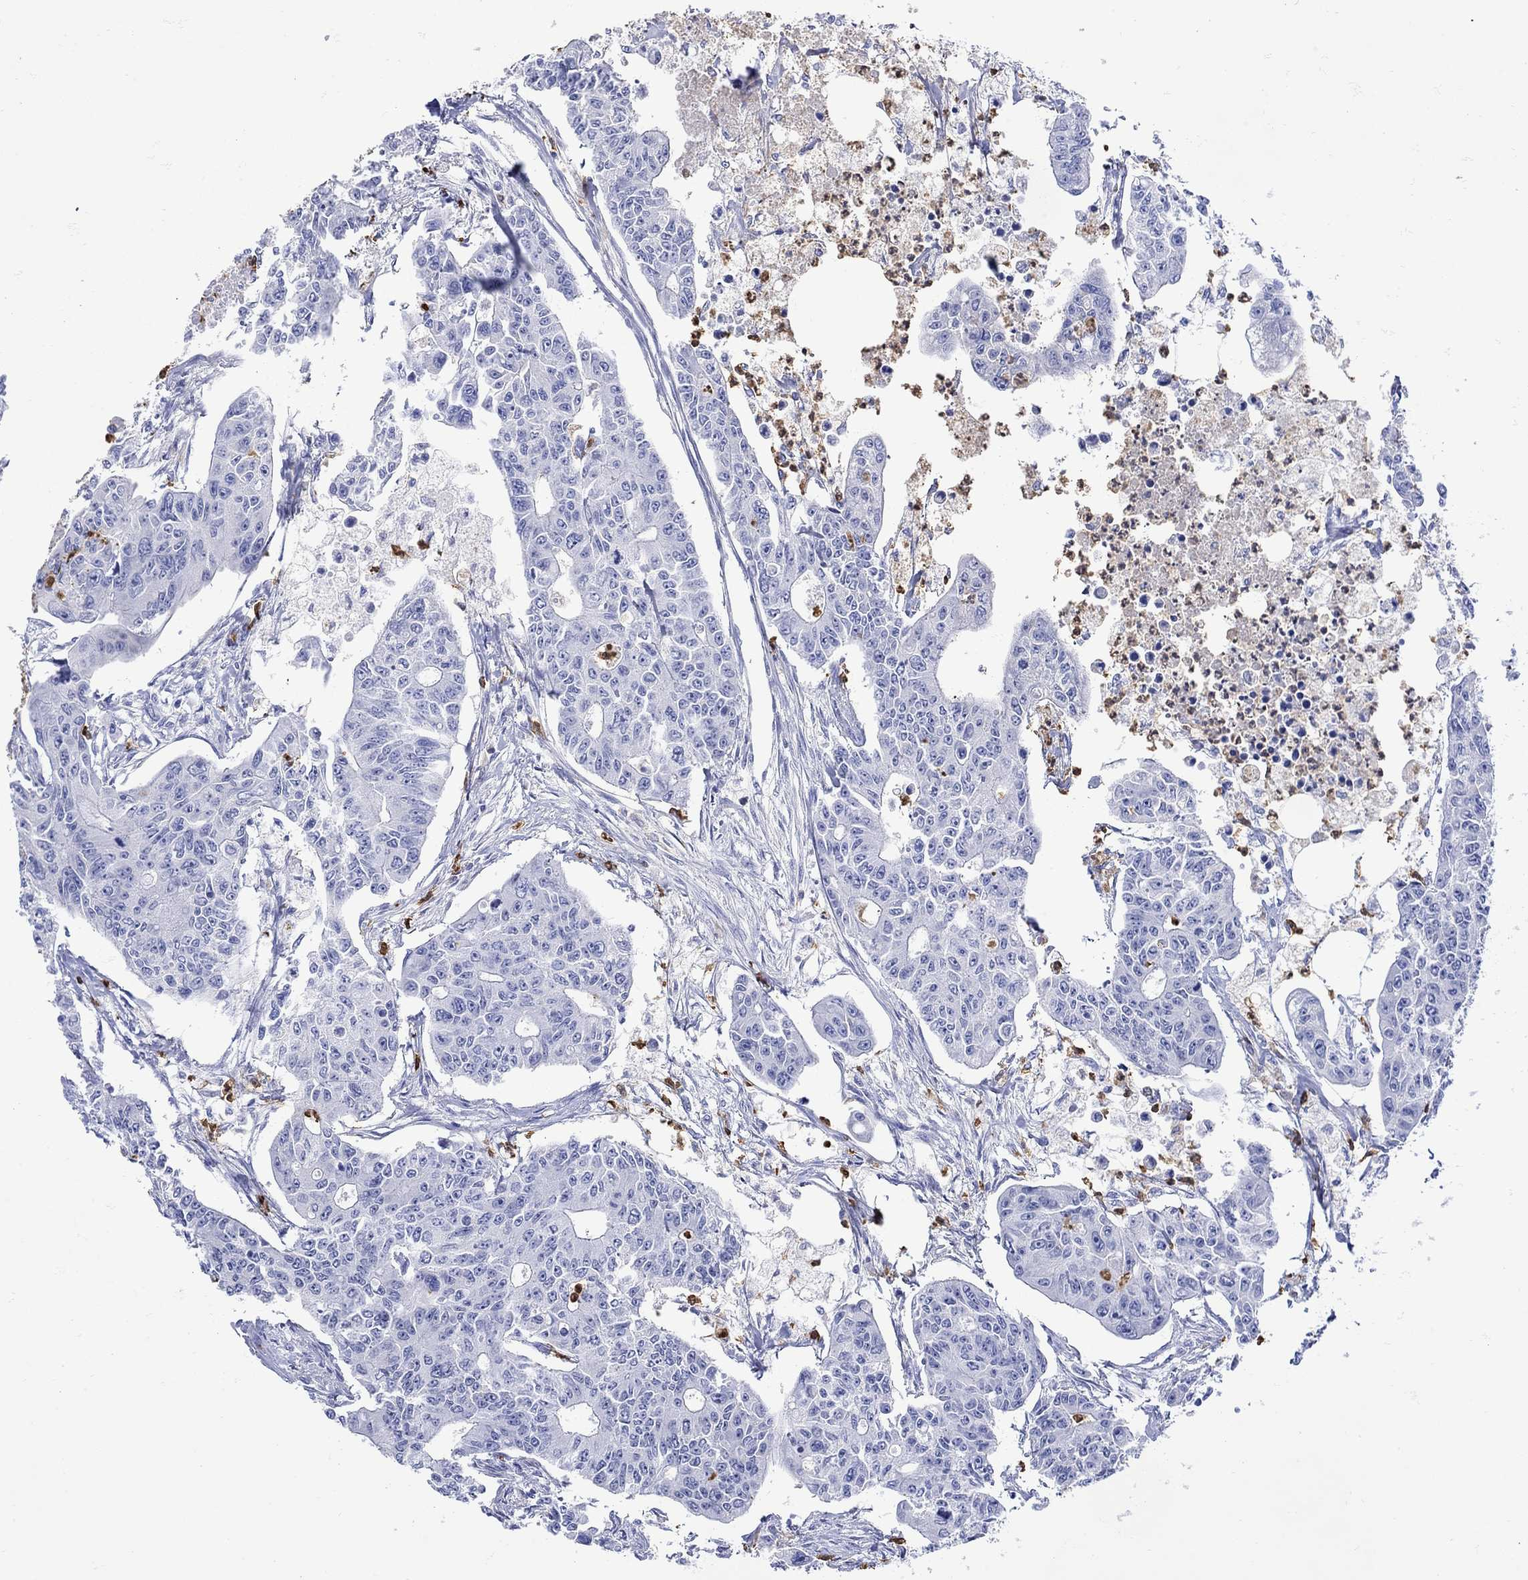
{"staining": {"intensity": "negative", "quantity": "none", "location": "none"}, "tissue": "colorectal cancer", "cell_type": "Tumor cells", "image_type": "cancer", "snomed": [{"axis": "morphology", "description": "Adenocarcinoma, NOS"}, {"axis": "topography", "description": "Colon"}], "caption": "There is no significant staining in tumor cells of colorectal cancer (adenocarcinoma).", "gene": "LINGO3", "patient": {"sex": "male", "age": 70}}